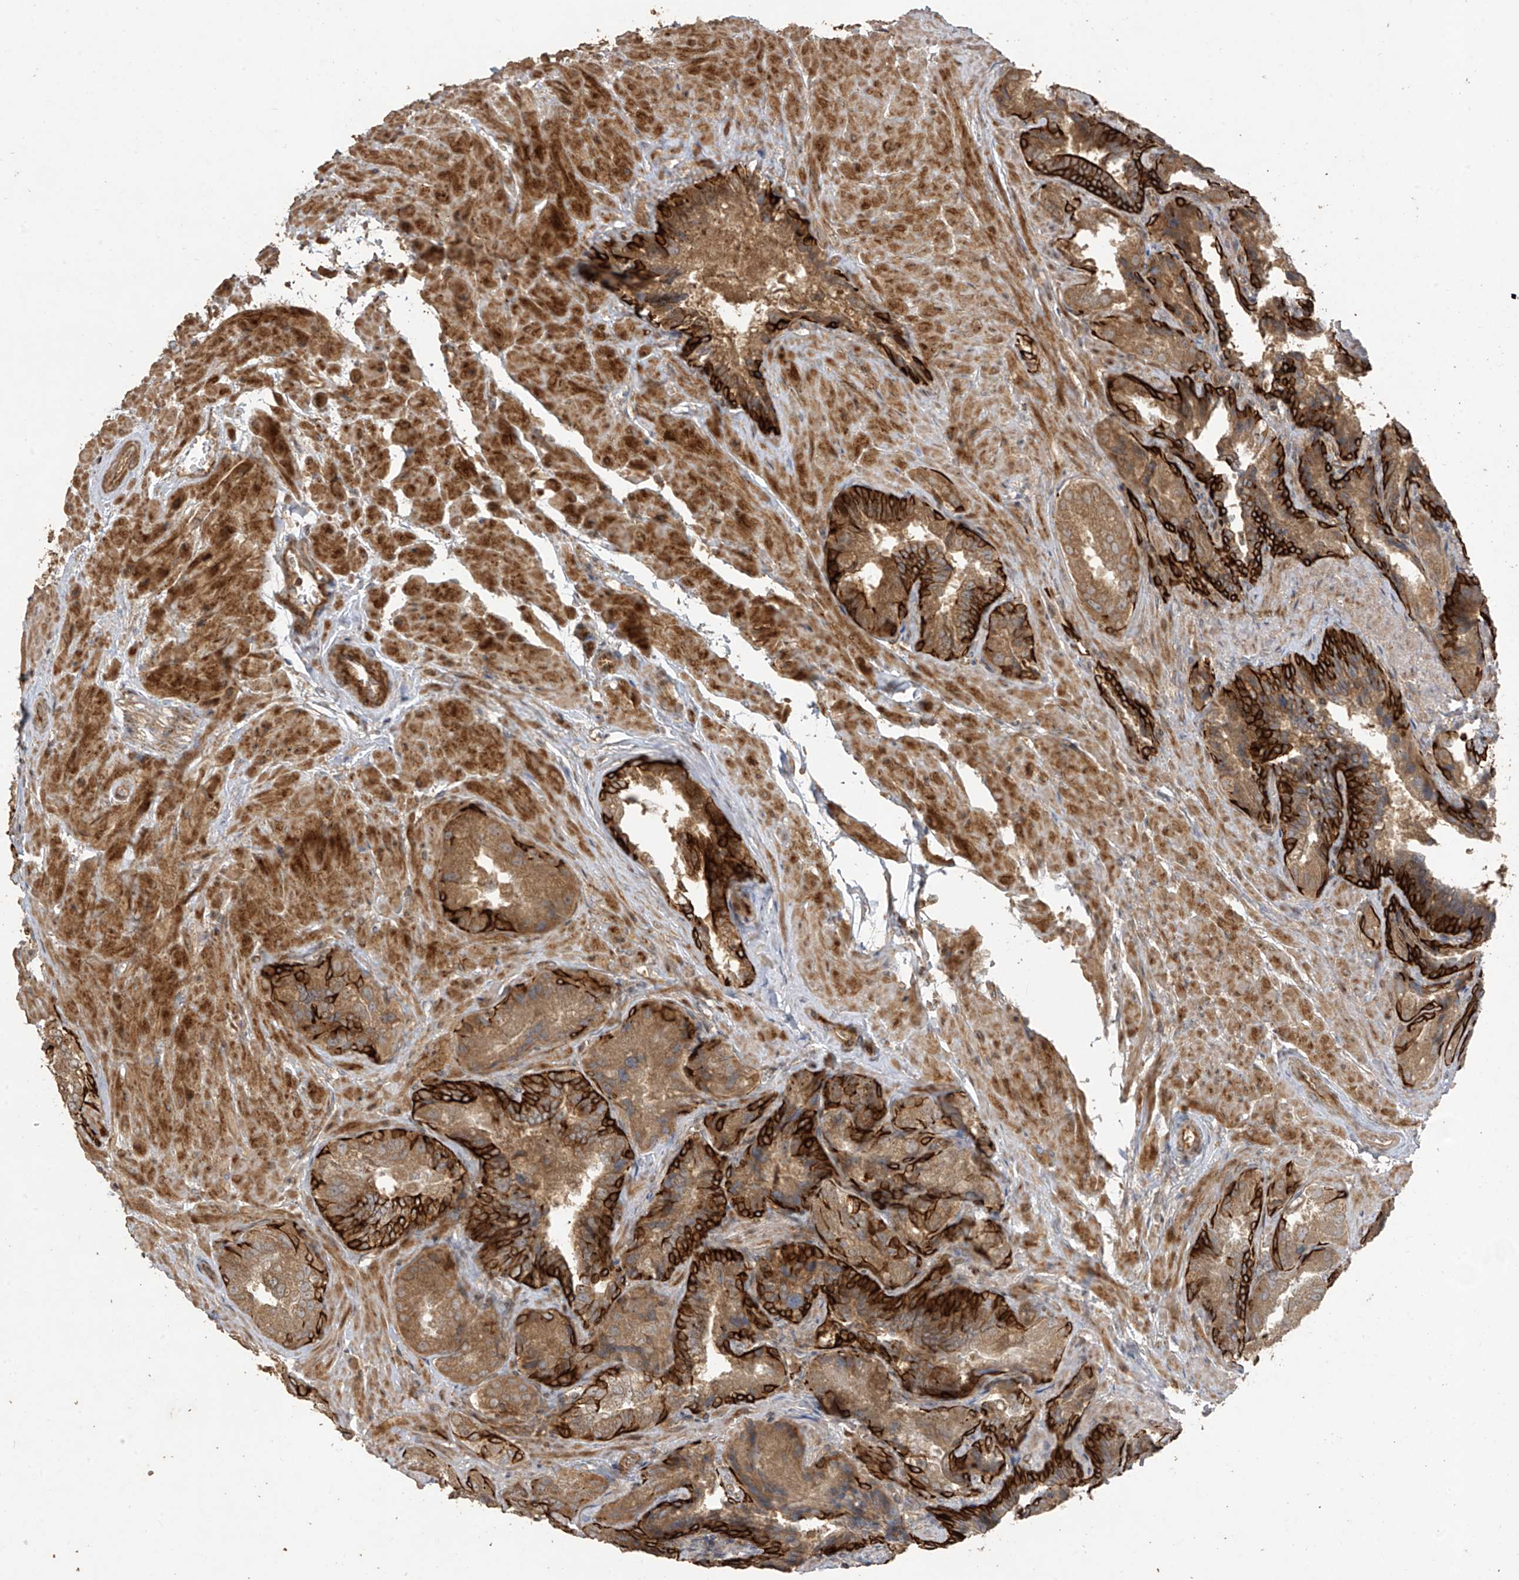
{"staining": {"intensity": "strong", "quantity": ">75%", "location": "cytoplasmic/membranous"}, "tissue": "seminal vesicle", "cell_type": "Glandular cells", "image_type": "normal", "snomed": [{"axis": "morphology", "description": "Normal tissue, NOS"}, {"axis": "topography", "description": "Seminal veicle"}, {"axis": "topography", "description": "Peripheral nerve tissue"}], "caption": "Immunohistochemistry (IHC) micrograph of unremarkable seminal vesicle: seminal vesicle stained using IHC displays high levels of strong protein expression localized specifically in the cytoplasmic/membranous of glandular cells, appearing as a cytoplasmic/membranous brown color.", "gene": "ZNF653", "patient": {"sex": "male", "age": 63}}